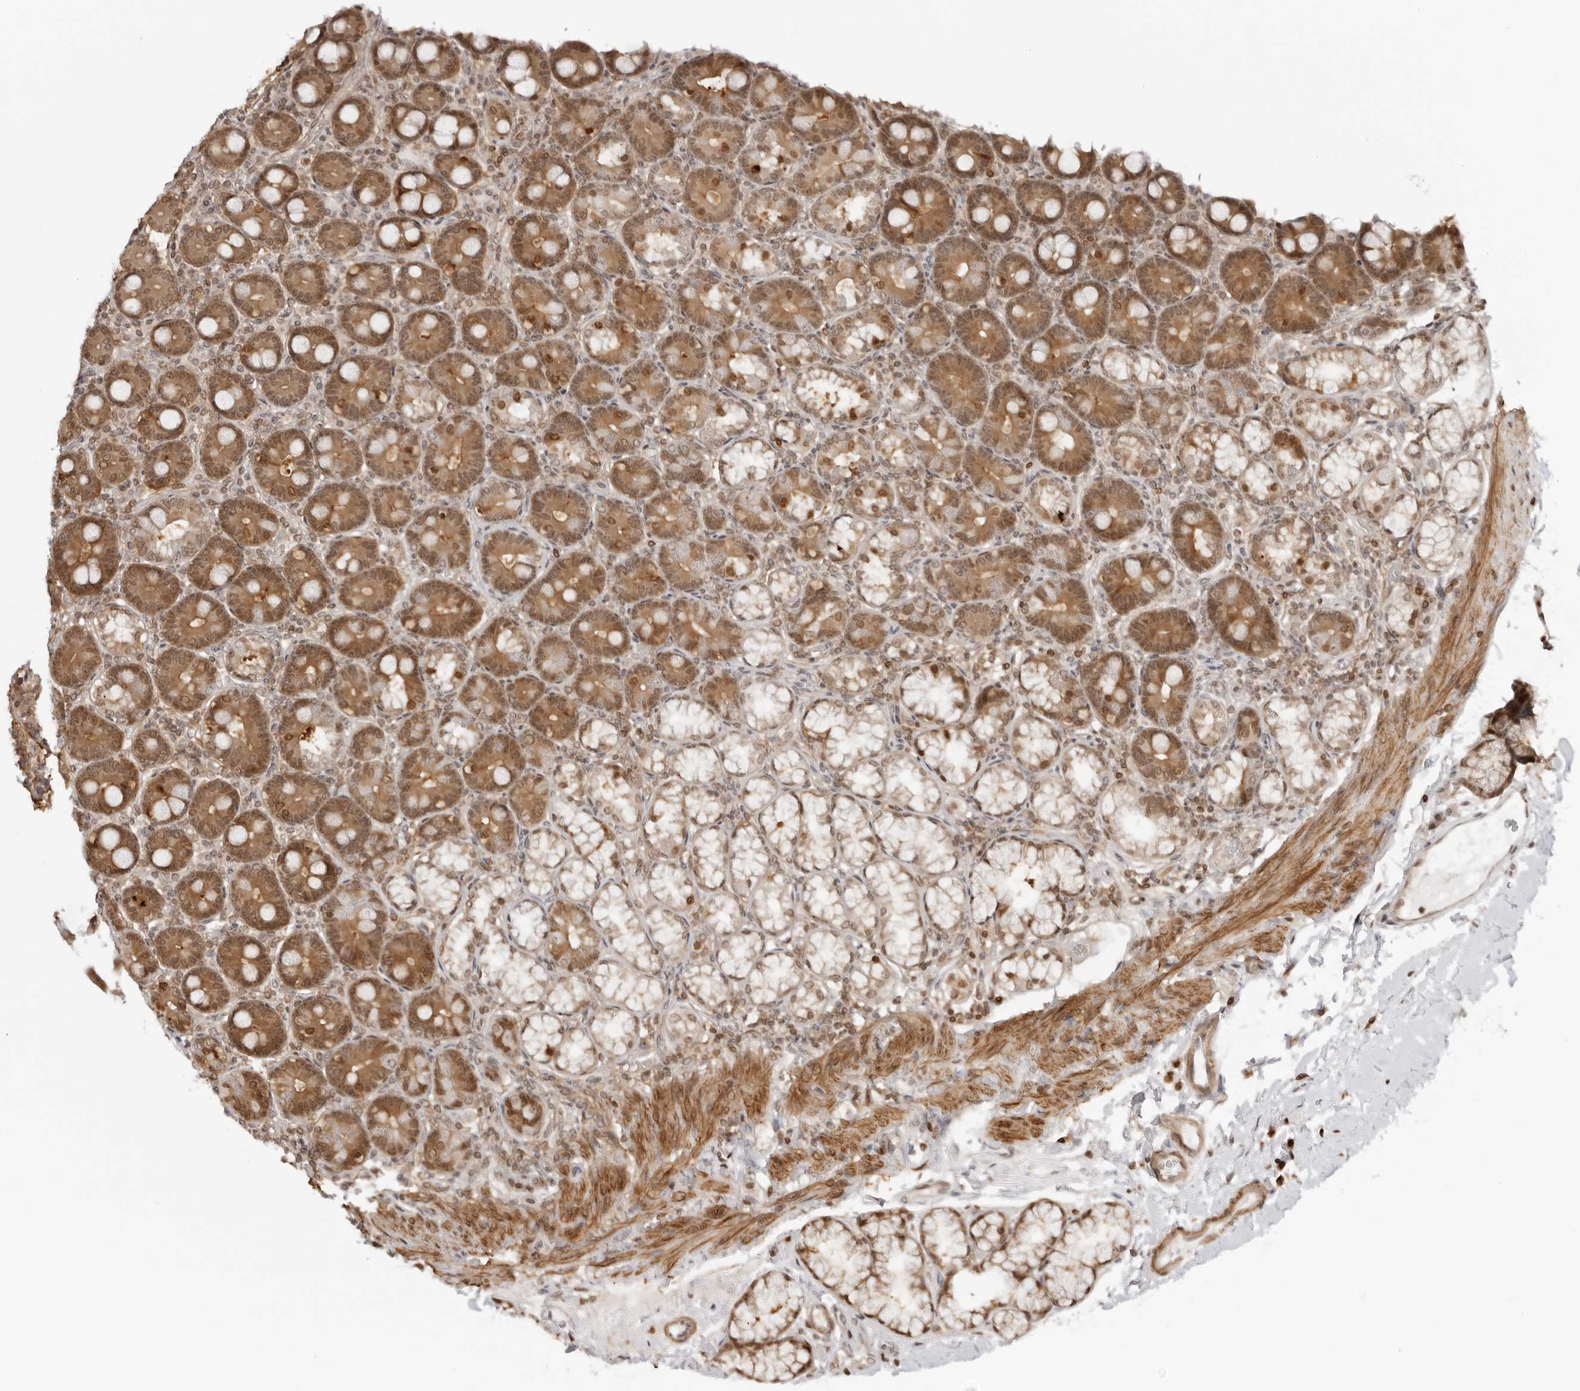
{"staining": {"intensity": "moderate", "quantity": ">75%", "location": "cytoplasmic/membranous,nuclear"}, "tissue": "duodenum", "cell_type": "Glandular cells", "image_type": "normal", "snomed": [{"axis": "morphology", "description": "Normal tissue, NOS"}, {"axis": "topography", "description": "Duodenum"}], "caption": "Protein staining by immunohistochemistry (IHC) demonstrates moderate cytoplasmic/membranous,nuclear expression in about >75% of glandular cells in unremarkable duodenum.", "gene": "RNF146", "patient": {"sex": "male", "age": 50}}